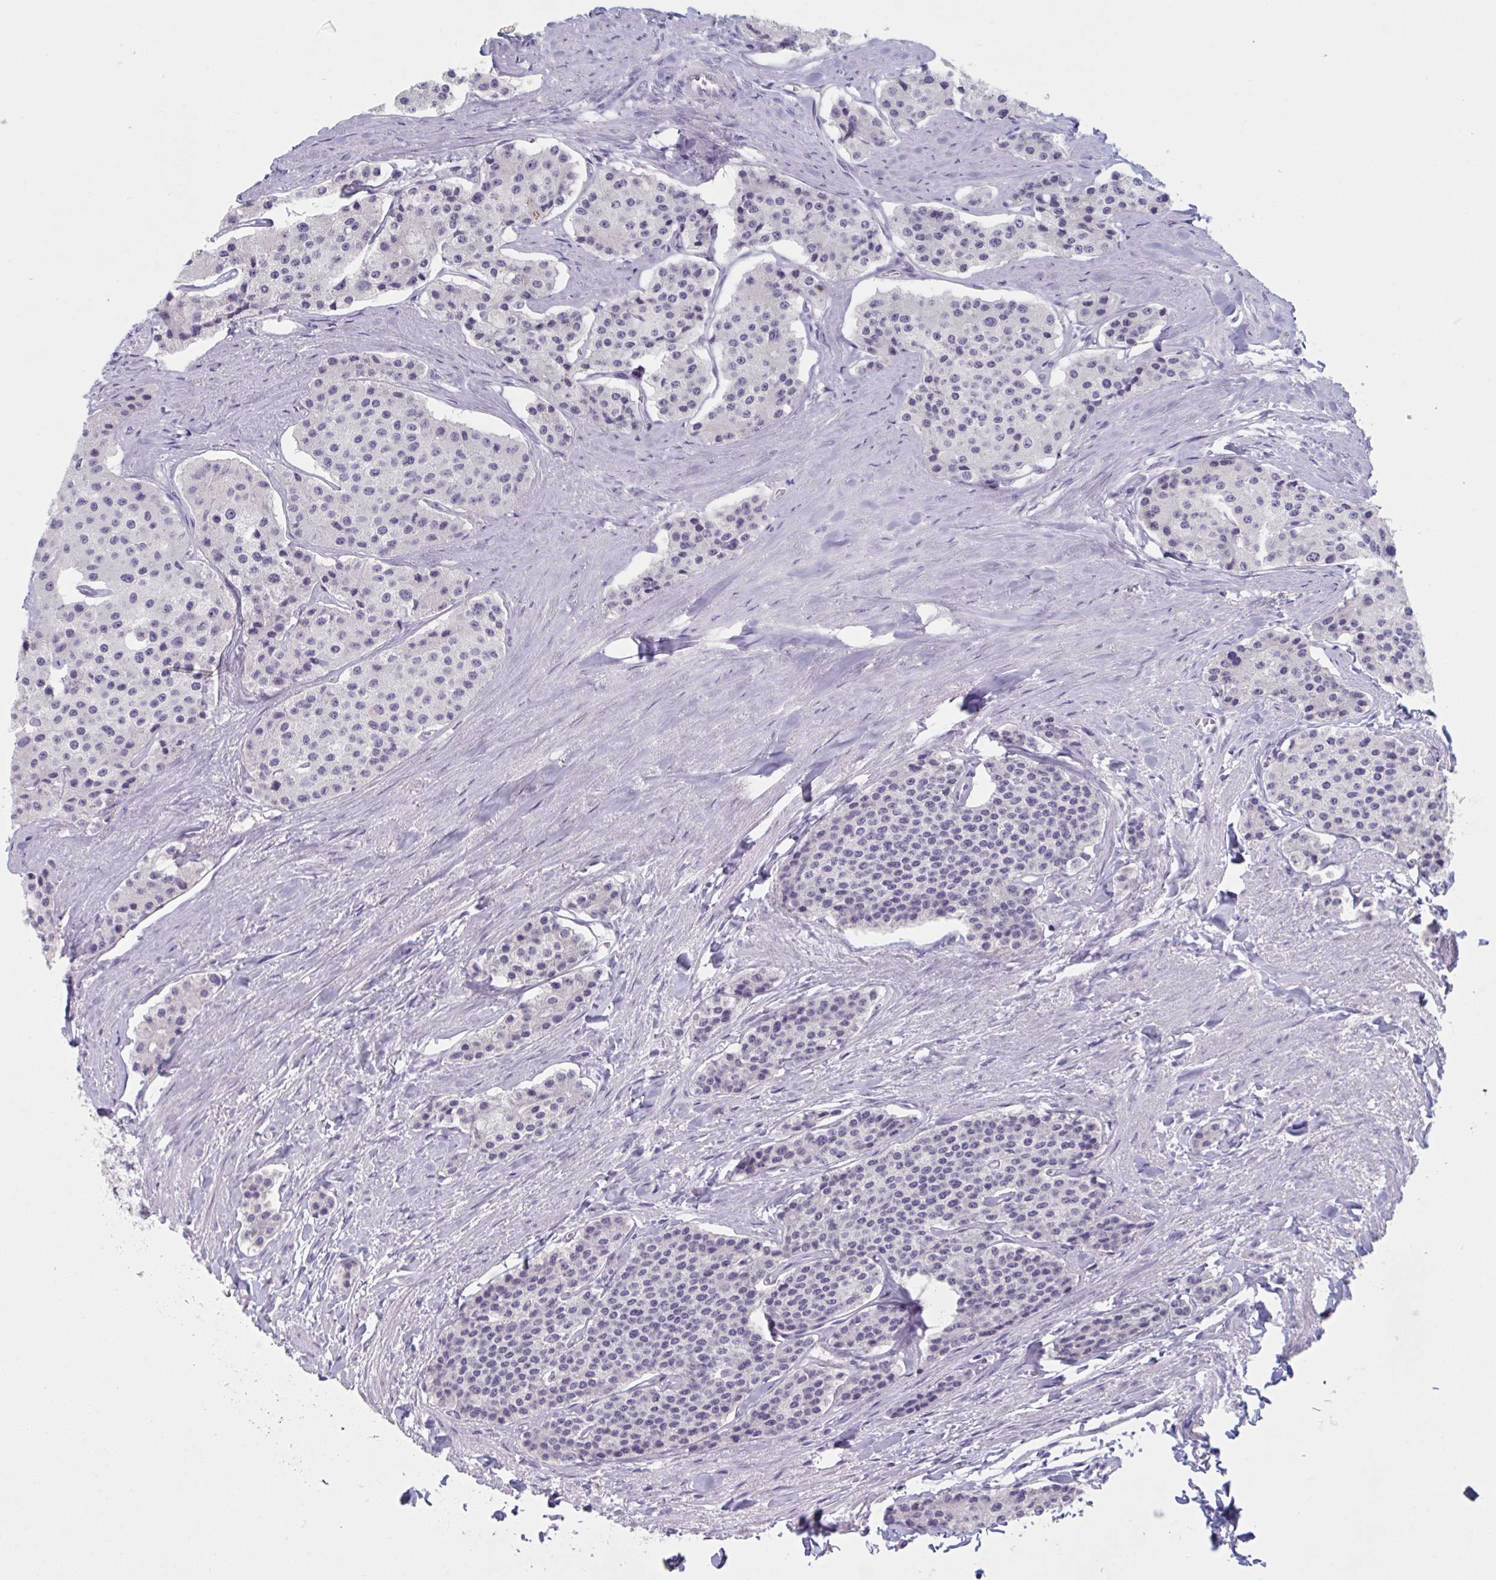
{"staining": {"intensity": "negative", "quantity": "none", "location": "none"}, "tissue": "carcinoid", "cell_type": "Tumor cells", "image_type": "cancer", "snomed": [{"axis": "morphology", "description": "Carcinoid, malignant, NOS"}, {"axis": "topography", "description": "Small intestine"}], "caption": "The immunohistochemistry histopathology image has no significant expression in tumor cells of malignant carcinoid tissue. Nuclei are stained in blue.", "gene": "NDUFC2", "patient": {"sex": "female", "age": 65}}